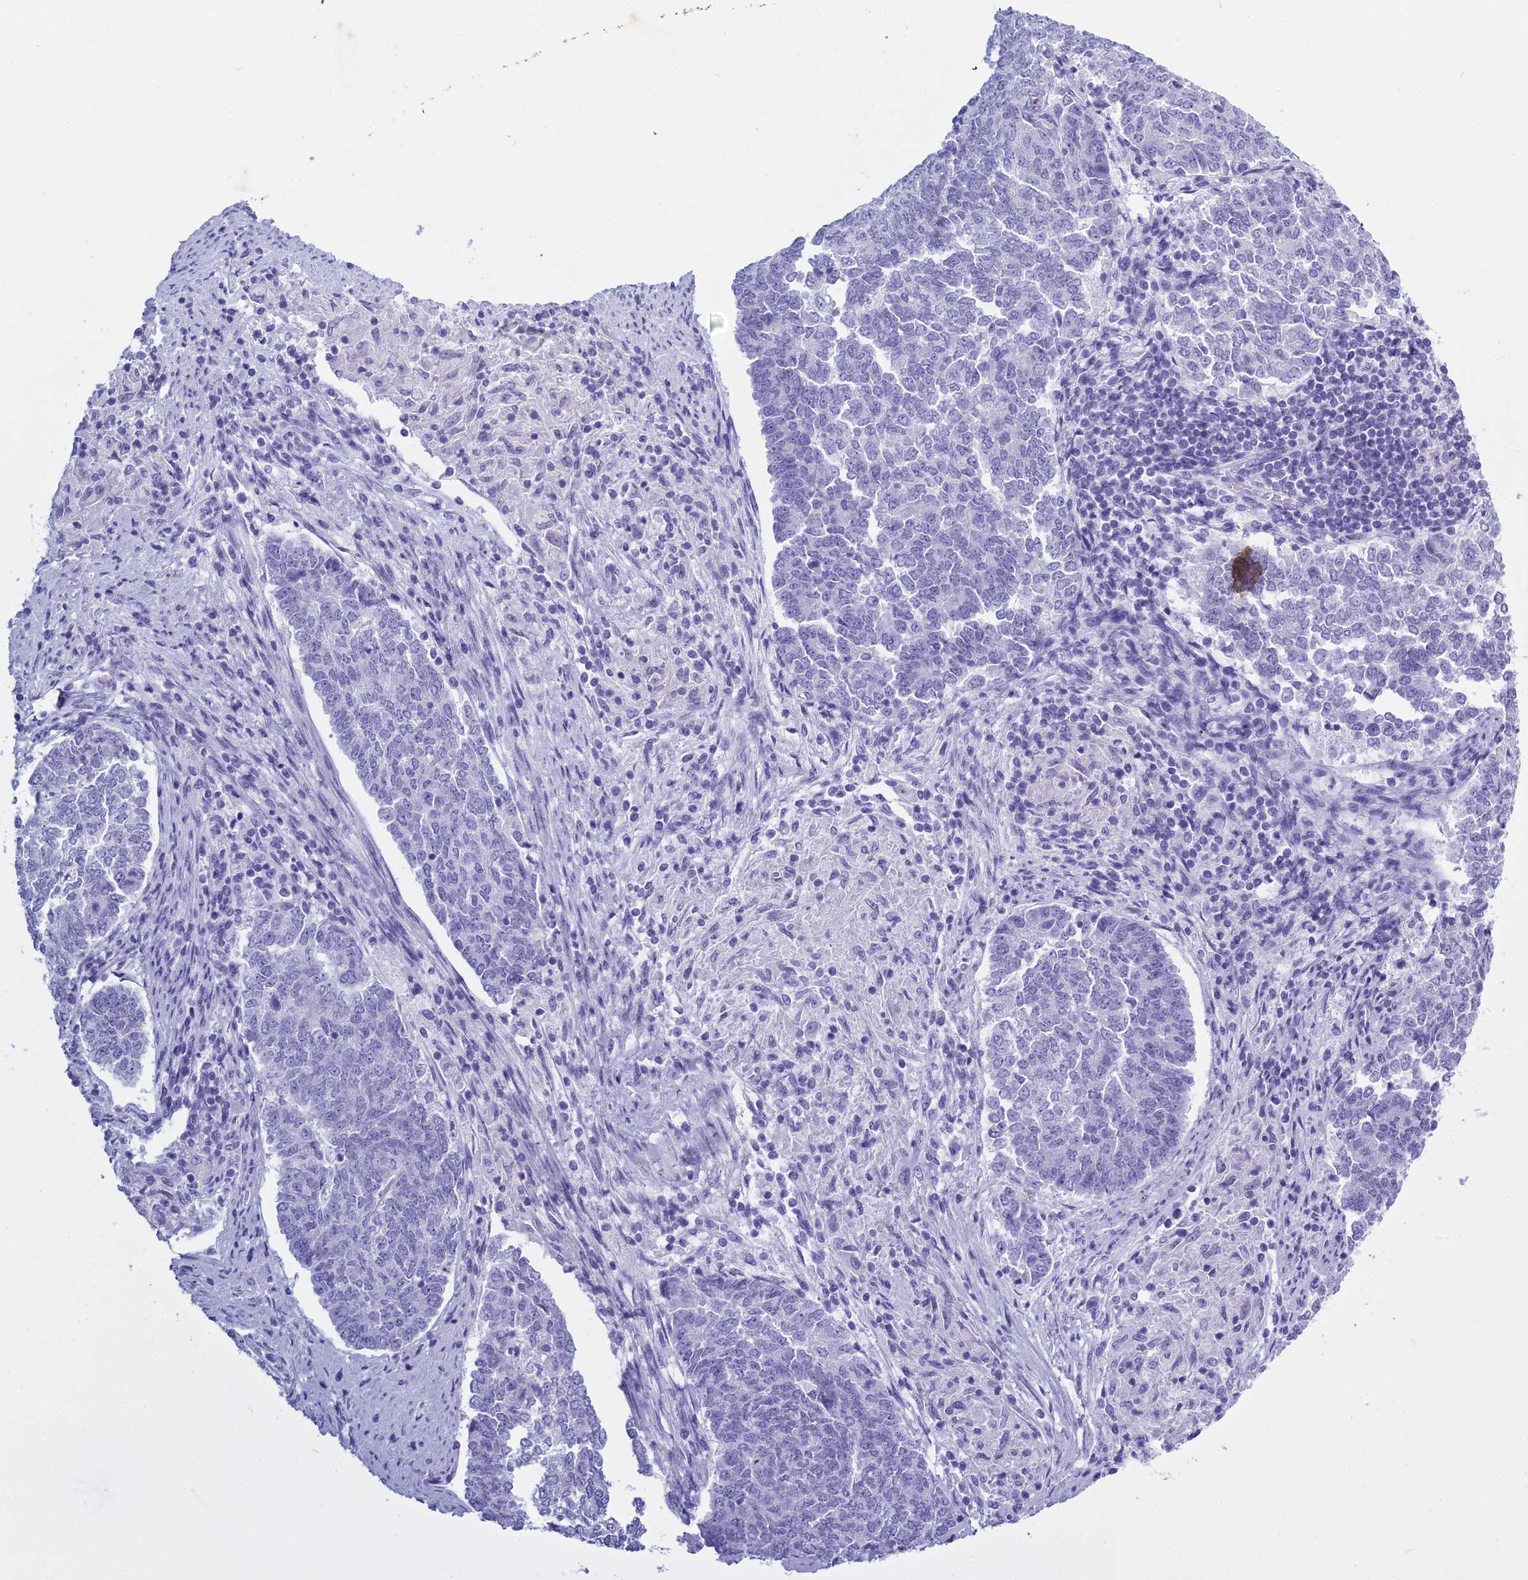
{"staining": {"intensity": "negative", "quantity": "none", "location": "none"}, "tissue": "endometrial cancer", "cell_type": "Tumor cells", "image_type": "cancer", "snomed": [{"axis": "morphology", "description": "Adenocarcinoma, NOS"}, {"axis": "topography", "description": "Endometrium"}], "caption": "This is an IHC image of endometrial cancer (adenocarcinoma). There is no expression in tumor cells.", "gene": "HMGB4", "patient": {"sex": "female", "age": 80}}